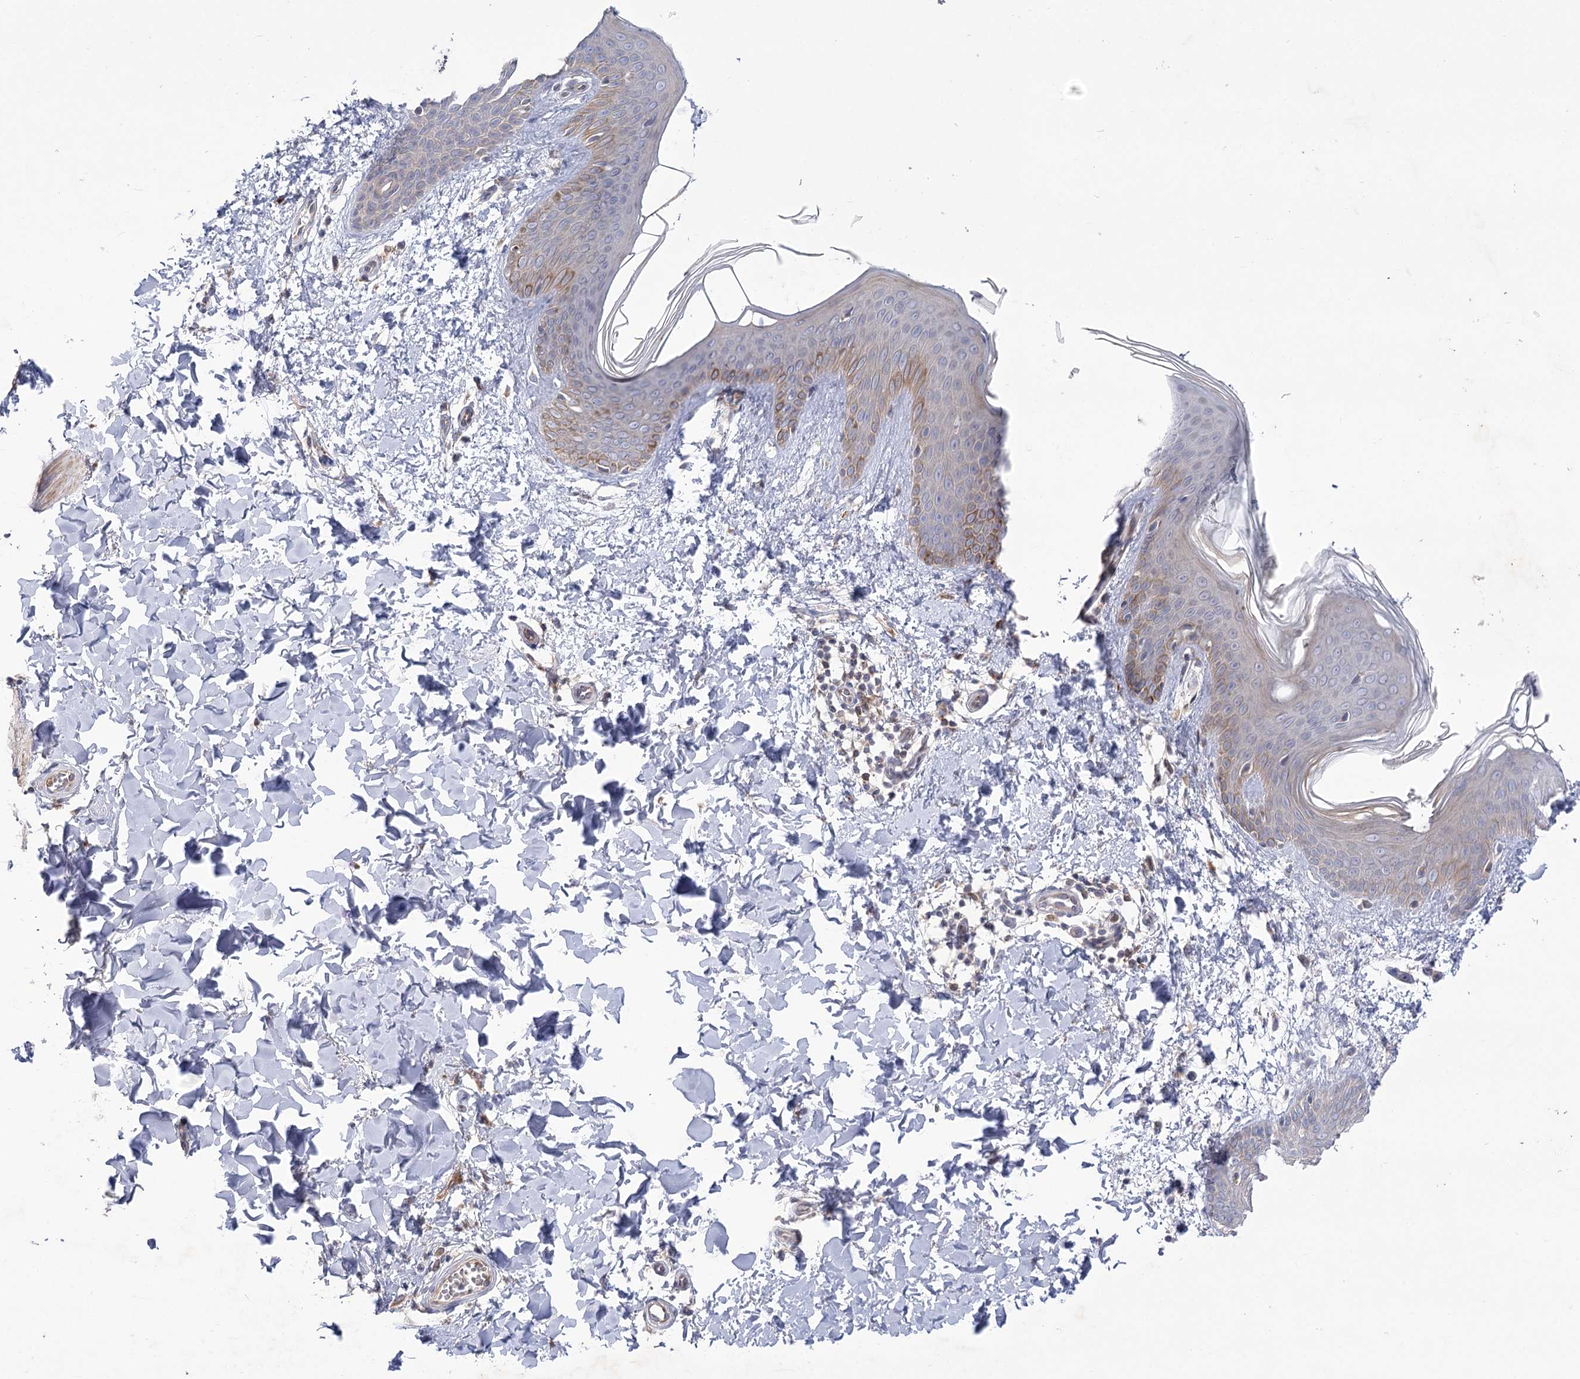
{"staining": {"intensity": "negative", "quantity": "none", "location": "none"}, "tissue": "skin", "cell_type": "Fibroblasts", "image_type": "normal", "snomed": [{"axis": "morphology", "description": "Normal tissue, NOS"}, {"axis": "topography", "description": "Skin"}], "caption": "Immunohistochemistry of benign skin reveals no positivity in fibroblasts.", "gene": "GBF1", "patient": {"sex": "male", "age": 36}}